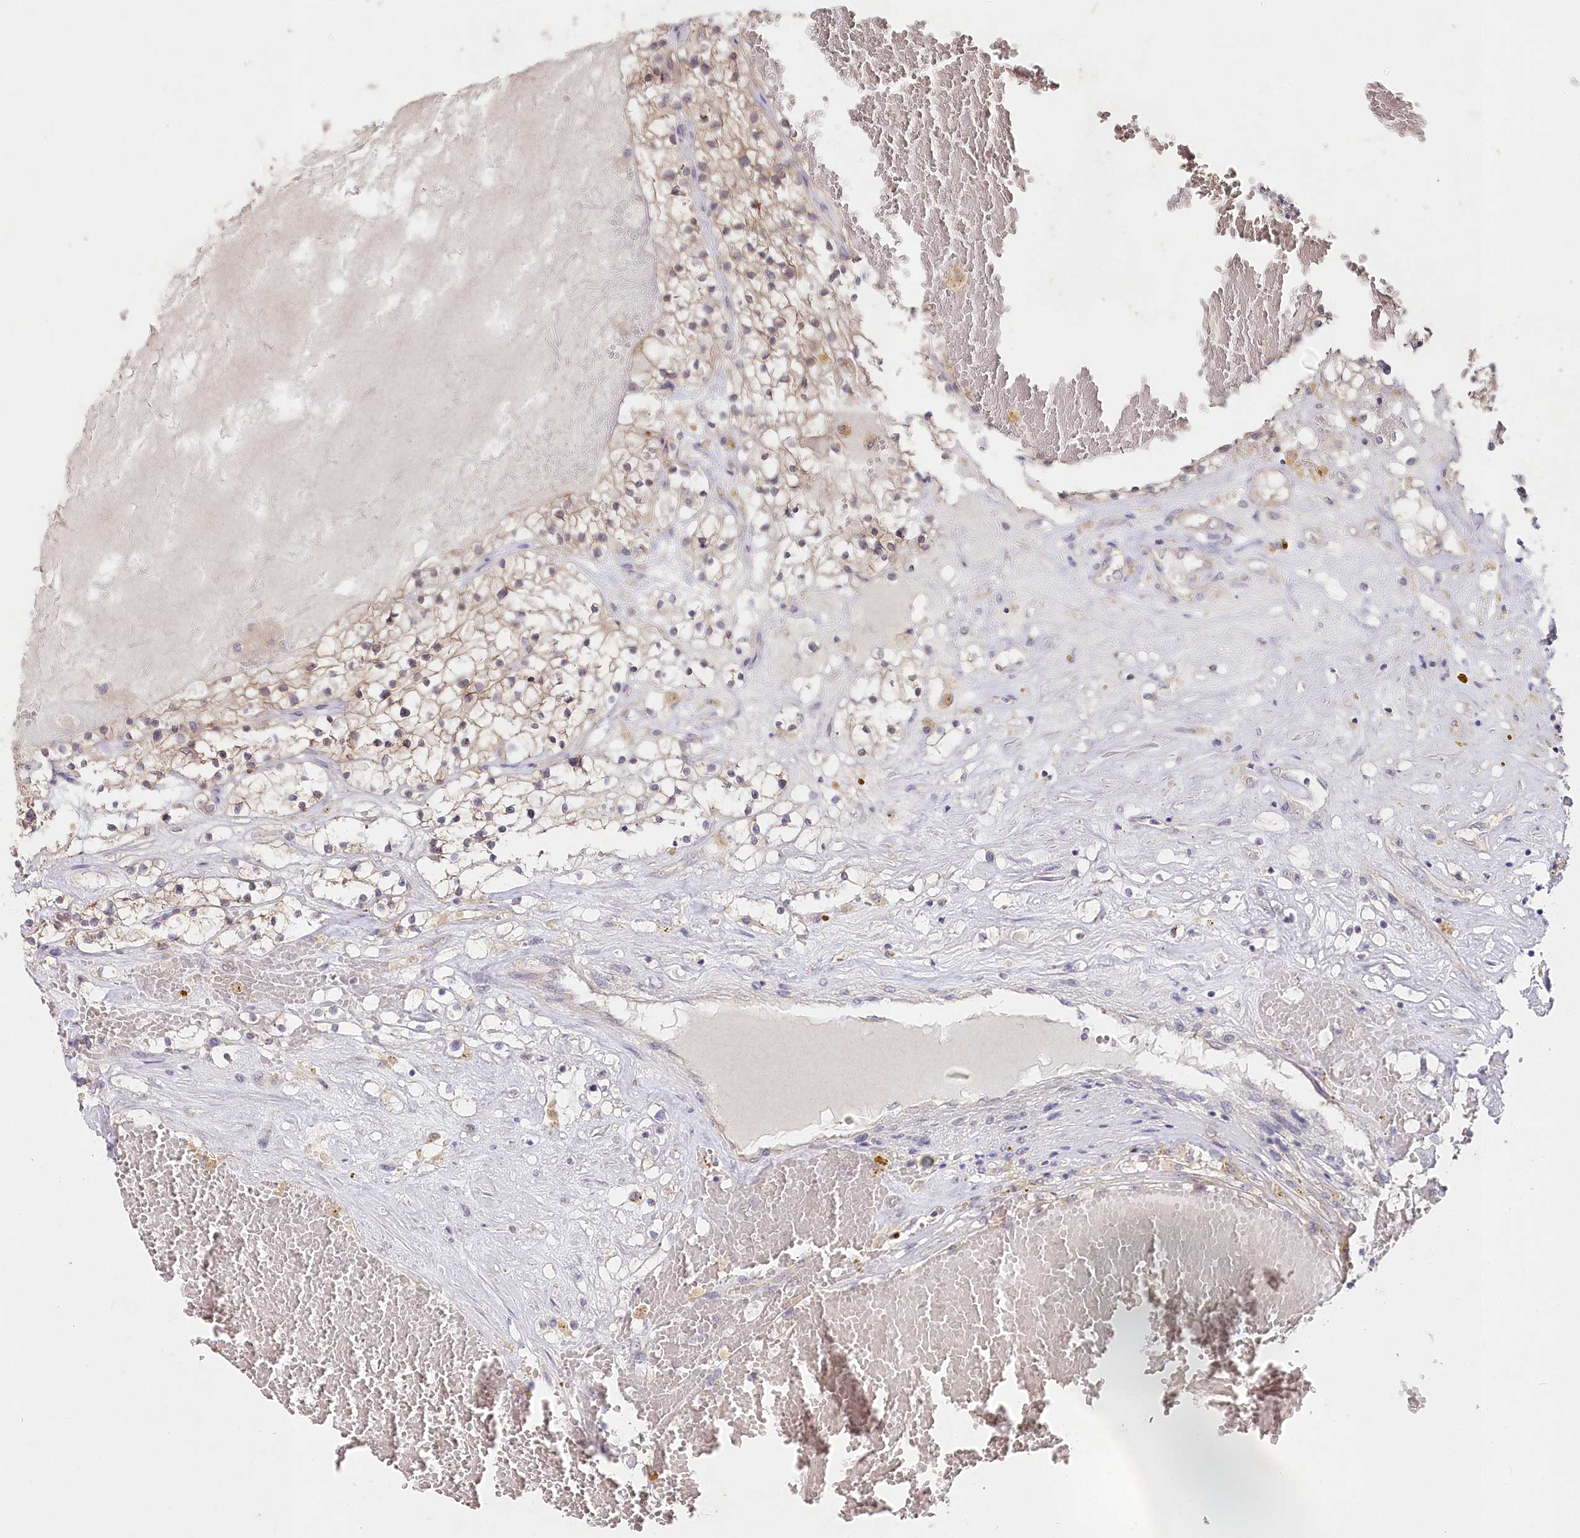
{"staining": {"intensity": "moderate", "quantity": "<25%", "location": "cytoplasmic/membranous"}, "tissue": "renal cancer", "cell_type": "Tumor cells", "image_type": "cancer", "snomed": [{"axis": "morphology", "description": "Normal tissue, NOS"}, {"axis": "morphology", "description": "Adenocarcinoma, NOS"}, {"axis": "topography", "description": "Kidney"}], "caption": "IHC micrograph of renal cancer (adenocarcinoma) stained for a protein (brown), which shows low levels of moderate cytoplasmic/membranous positivity in approximately <25% of tumor cells.", "gene": "AAMDC", "patient": {"sex": "male", "age": 68}}